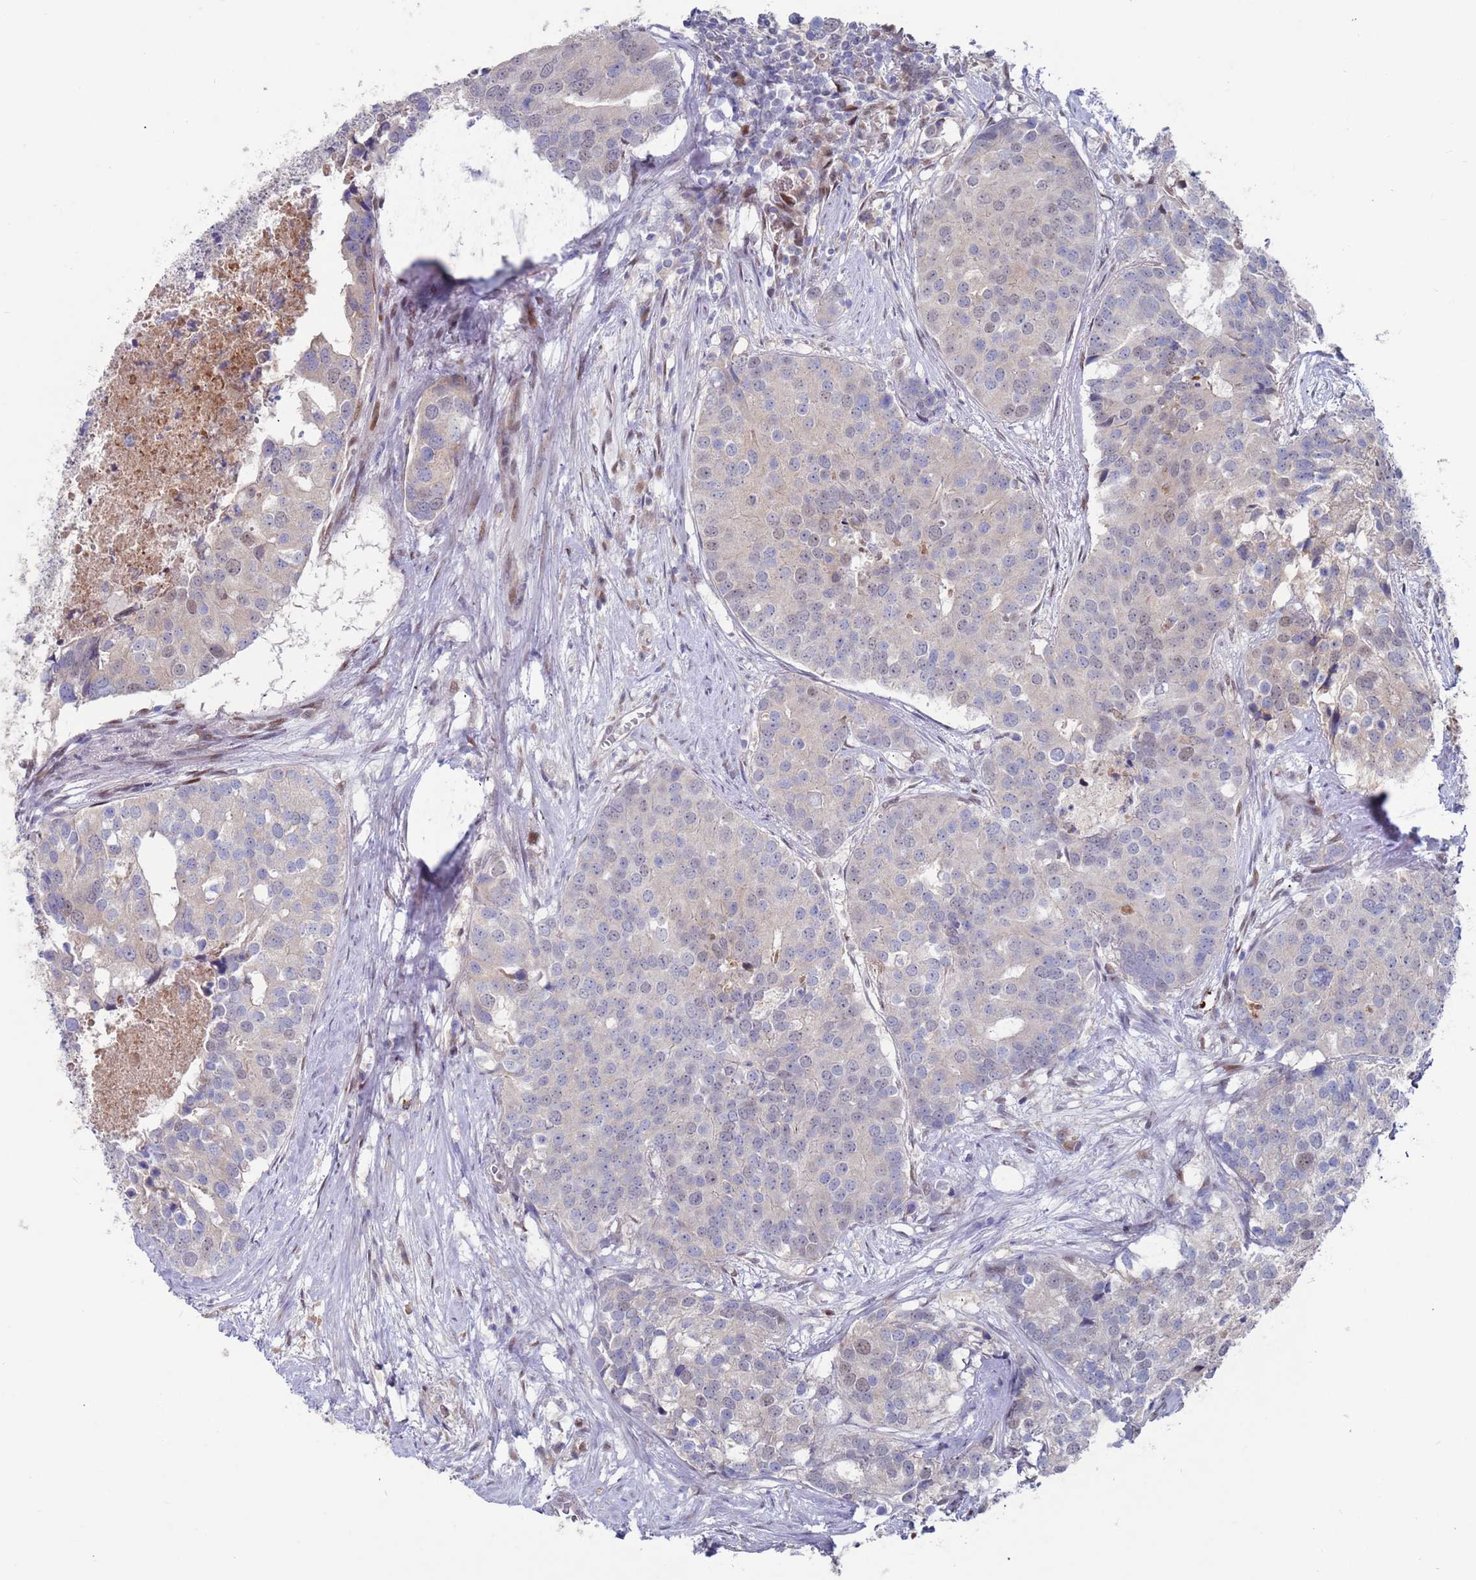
{"staining": {"intensity": "weak", "quantity": "<25%", "location": "nuclear"}, "tissue": "prostate cancer", "cell_type": "Tumor cells", "image_type": "cancer", "snomed": [{"axis": "morphology", "description": "Adenocarcinoma, High grade"}, {"axis": "topography", "description": "Prostate"}], "caption": "The image exhibits no significant positivity in tumor cells of prostate cancer.", "gene": "FBXO27", "patient": {"sex": "male", "age": 62}}